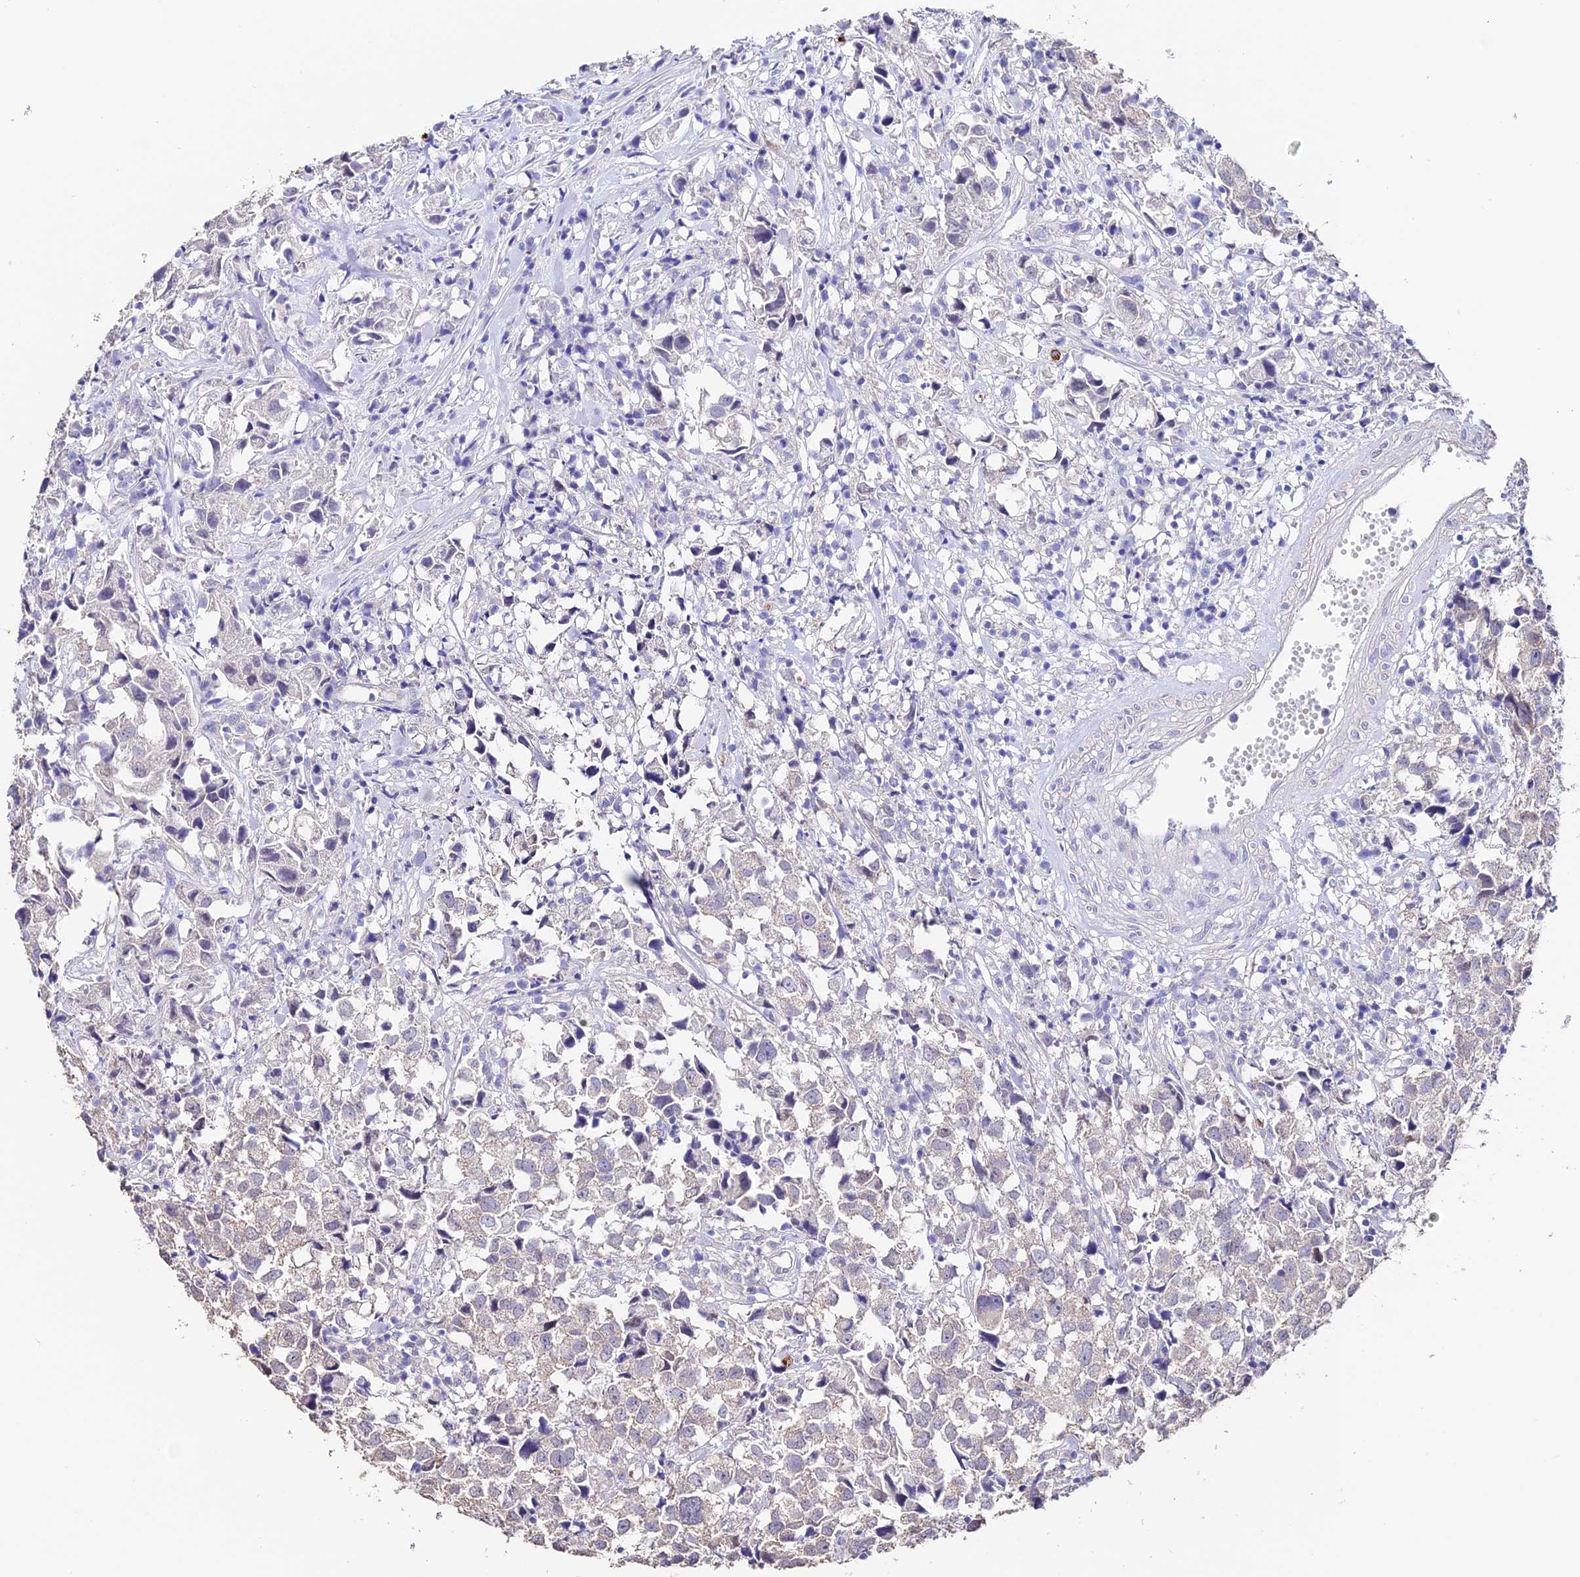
{"staining": {"intensity": "moderate", "quantity": "<25%", "location": "nuclear"}, "tissue": "urothelial cancer", "cell_type": "Tumor cells", "image_type": "cancer", "snomed": [{"axis": "morphology", "description": "Urothelial carcinoma, High grade"}, {"axis": "topography", "description": "Urinary bladder"}], "caption": "A brown stain shows moderate nuclear staining of a protein in human urothelial cancer tumor cells.", "gene": "ESM1", "patient": {"sex": "female", "age": 75}}